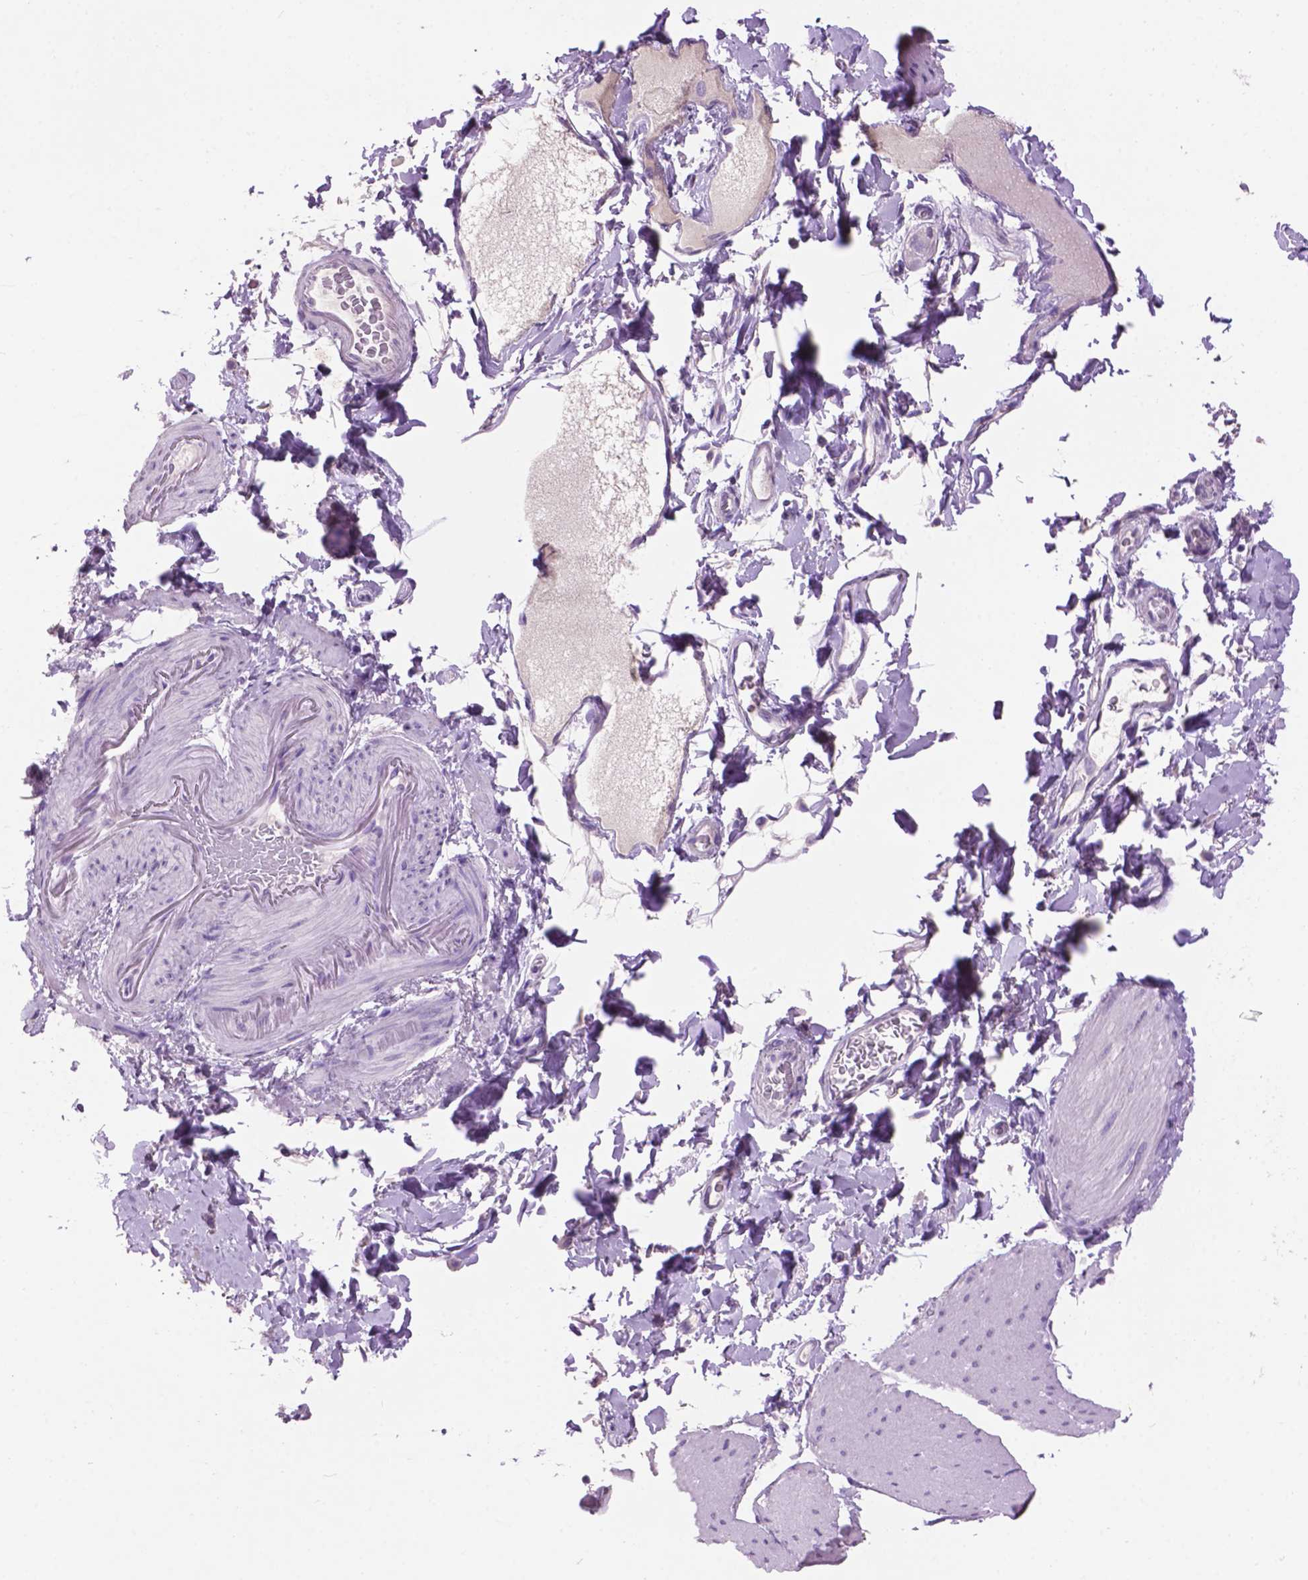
{"staining": {"intensity": "negative", "quantity": "none", "location": "none"}, "tissue": "smooth muscle", "cell_type": "Smooth muscle cells", "image_type": "normal", "snomed": [{"axis": "morphology", "description": "Normal tissue, NOS"}, {"axis": "topography", "description": "Smooth muscle"}, {"axis": "topography", "description": "Colon"}], "caption": "Smooth muscle cells show no significant protein expression in normal smooth muscle.", "gene": "CRYBA4", "patient": {"sex": "male", "age": 73}}